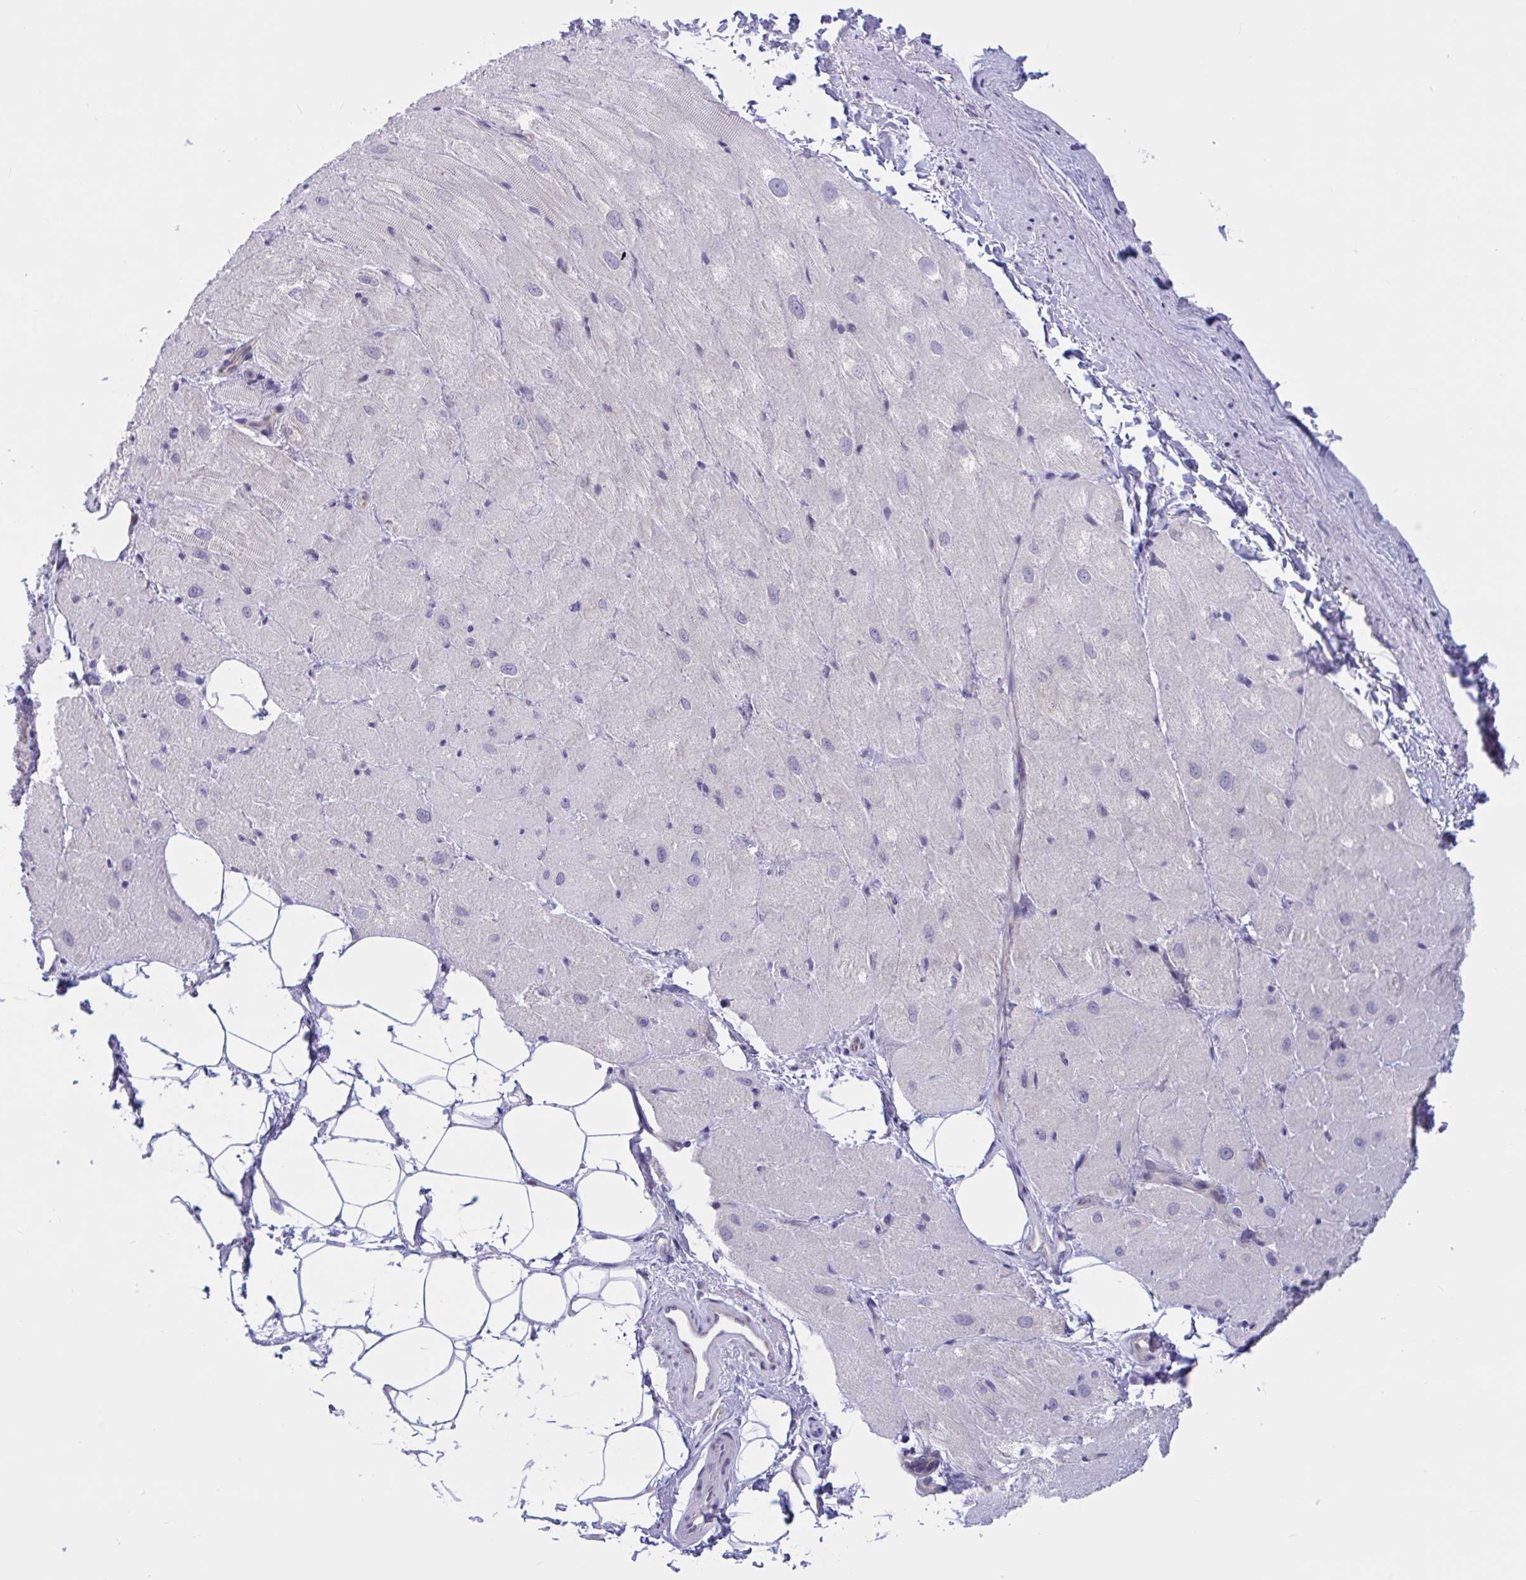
{"staining": {"intensity": "negative", "quantity": "none", "location": "none"}, "tissue": "heart muscle", "cell_type": "Cardiomyocytes", "image_type": "normal", "snomed": [{"axis": "morphology", "description": "Normal tissue, NOS"}, {"axis": "topography", "description": "Heart"}], "caption": "A high-resolution image shows immunohistochemistry staining of normal heart muscle, which reveals no significant staining in cardiomyocytes.", "gene": "CAMLG", "patient": {"sex": "male", "age": 62}}